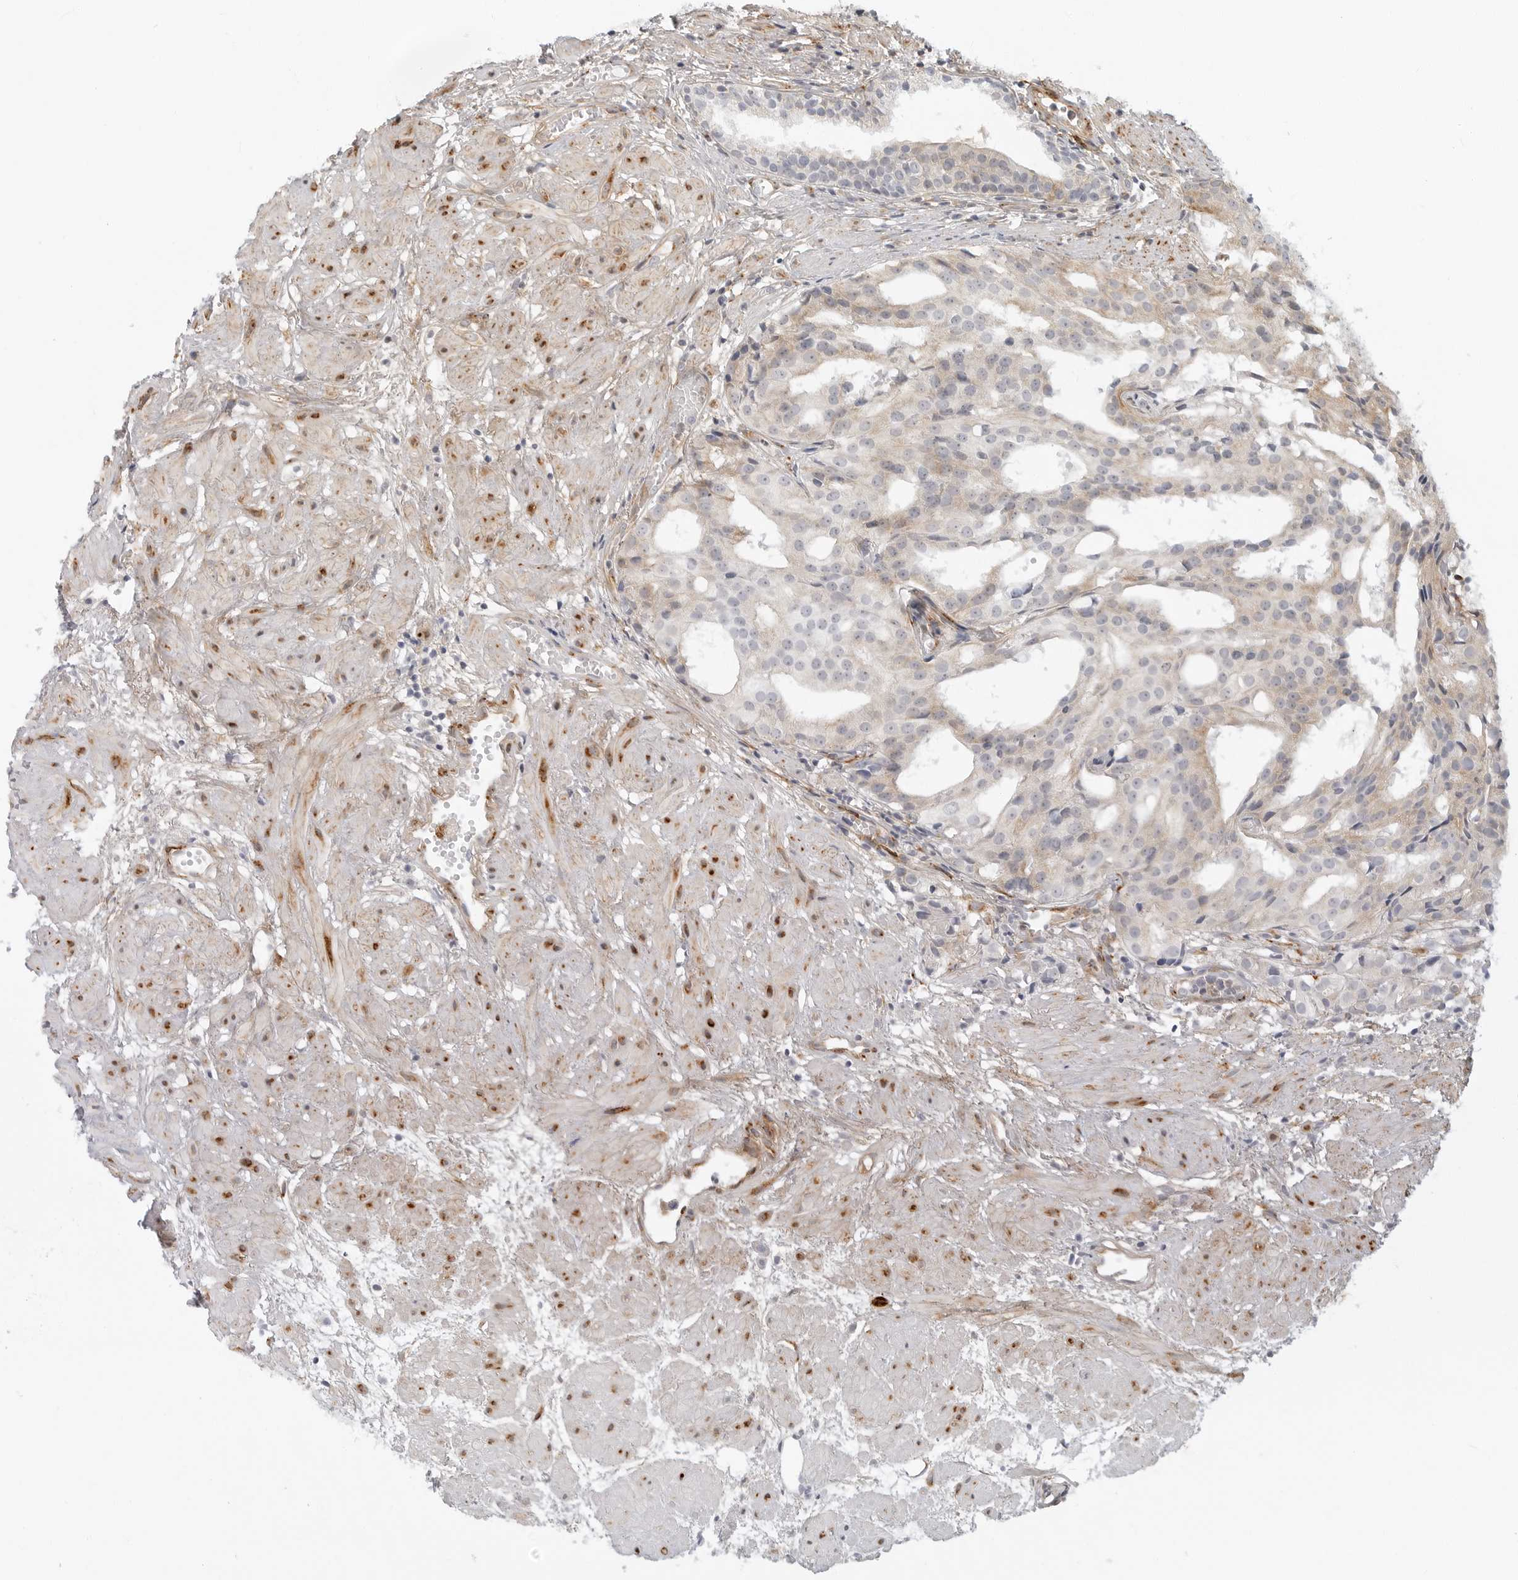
{"staining": {"intensity": "weak", "quantity": "<25%", "location": "cytoplasmic/membranous"}, "tissue": "prostate cancer", "cell_type": "Tumor cells", "image_type": "cancer", "snomed": [{"axis": "morphology", "description": "Adenocarcinoma, Low grade"}, {"axis": "topography", "description": "Prostate"}], "caption": "IHC of human prostate cancer displays no positivity in tumor cells. (Stains: DAB (3,3'-diaminobenzidine) IHC with hematoxylin counter stain, Microscopy: brightfield microscopy at high magnification).", "gene": "C1QTNF1", "patient": {"sex": "male", "age": 88}}